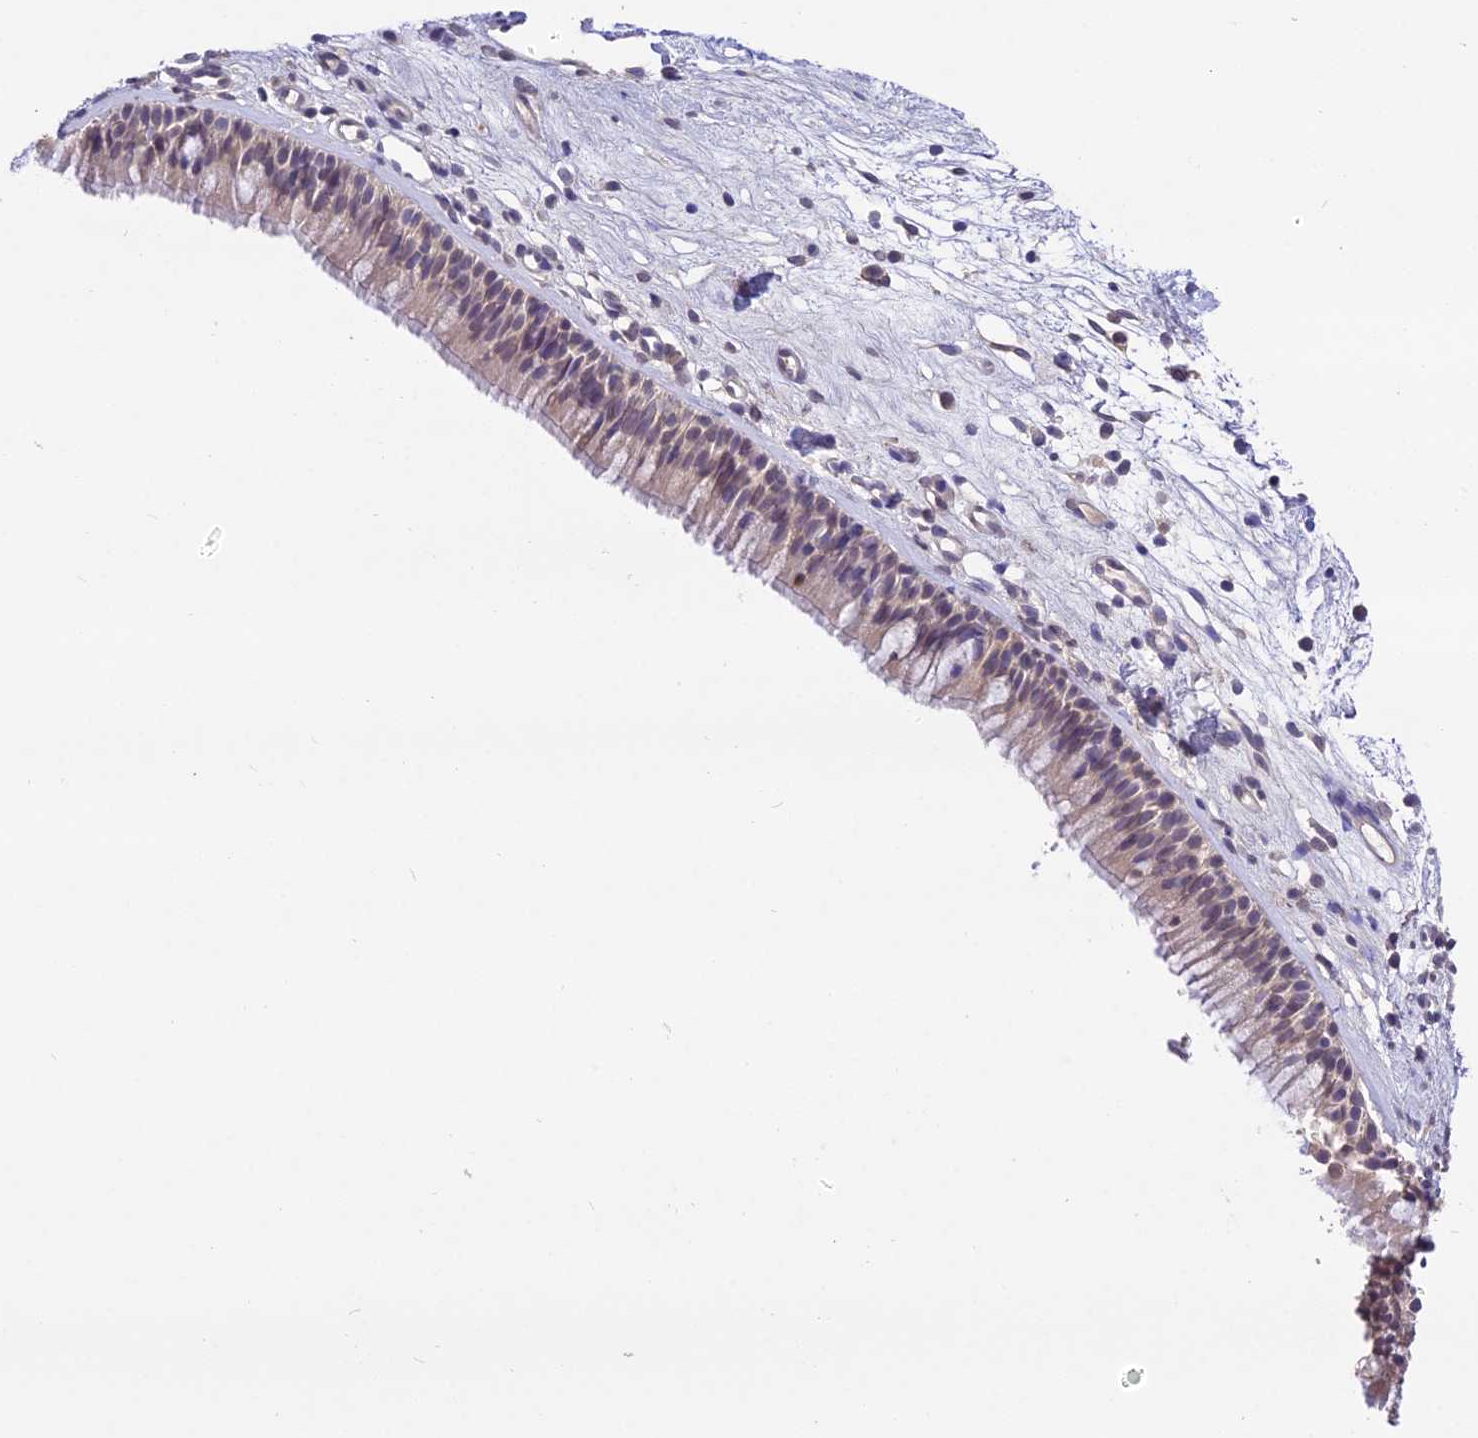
{"staining": {"intensity": "weak", "quantity": ">75%", "location": "cytoplasmic/membranous"}, "tissue": "nasopharynx", "cell_type": "Respiratory epithelial cells", "image_type": "normal", "snomed": [{"axis": "morphology", "description": "Normal tissue, NOS"}, {"axis": "morphology", "description": "Inflammation, NOS"}, {"axis": "morphology", "description": "Malignant melanoma, Metastatic site"}, {"axis": "topography", "description": "Nasopharynx"}], "caption": "Protein staining of benign nasopharynx reveals weak cytoplasmic/membranous positivity in about >75% of respiratory epithelial cells.", "gene": "PGK1", "patient": {"sex": "male", "age": 70}}